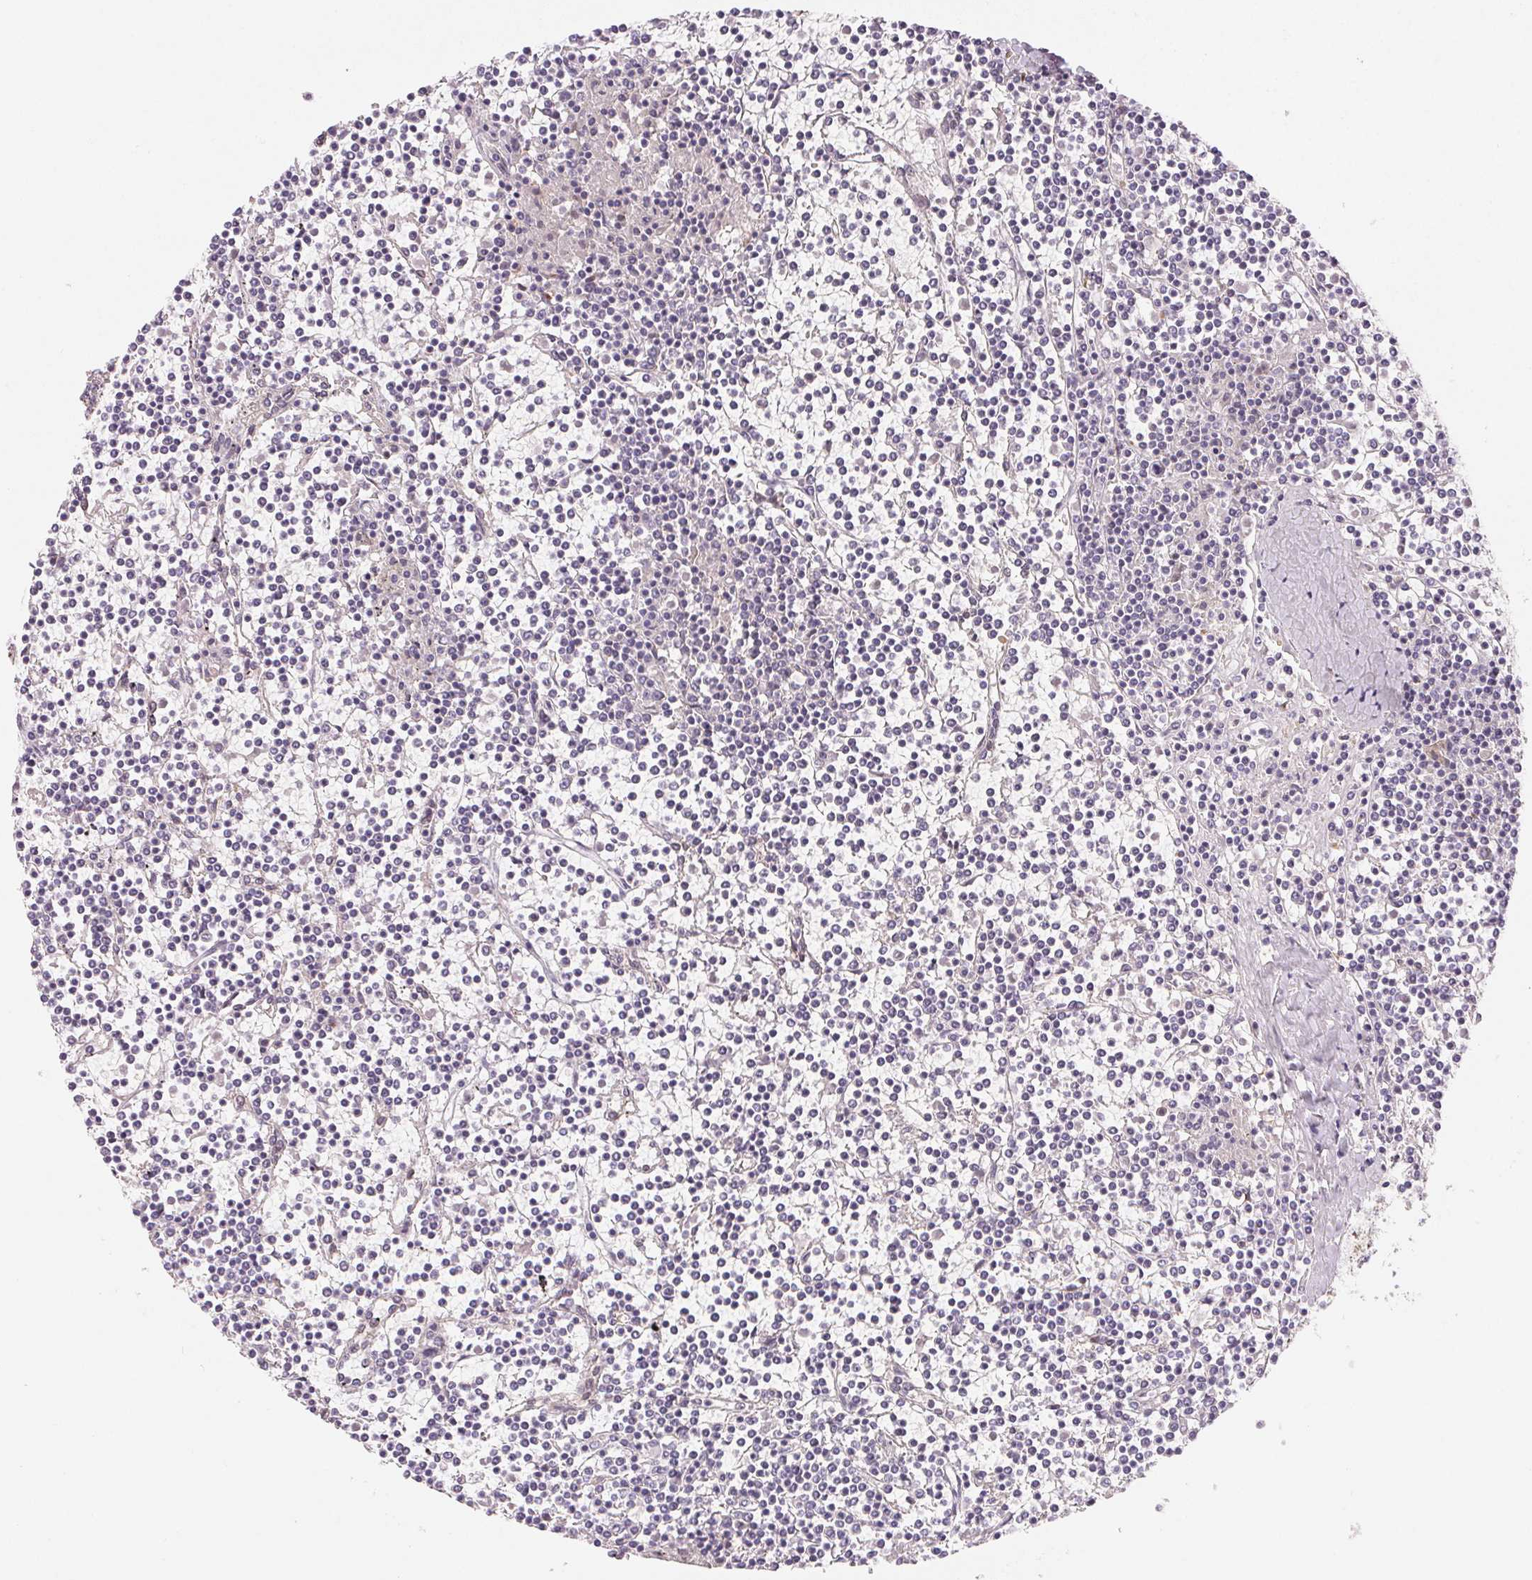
{"staining": {"intensity": "negative", "quantity": "none", "location": "none"}, "tissue": "lymphoma", "cell_type": "Tumor cells", "image_type": "cancer", "snomed": [{"axis": "morphology", "description": "Malignant lymphoma, non-Hodgkin's type, Low grade"}, {"axis": "topography", "description": "Spleen"}], "caption": "Low-grade malignant lymphoma, non-Hodgkin's type was stained to show a protein in brown. There is no significant expression in tumor cells.", "gene": "EI24", "patient": {"sex": "female", "age": 19}}